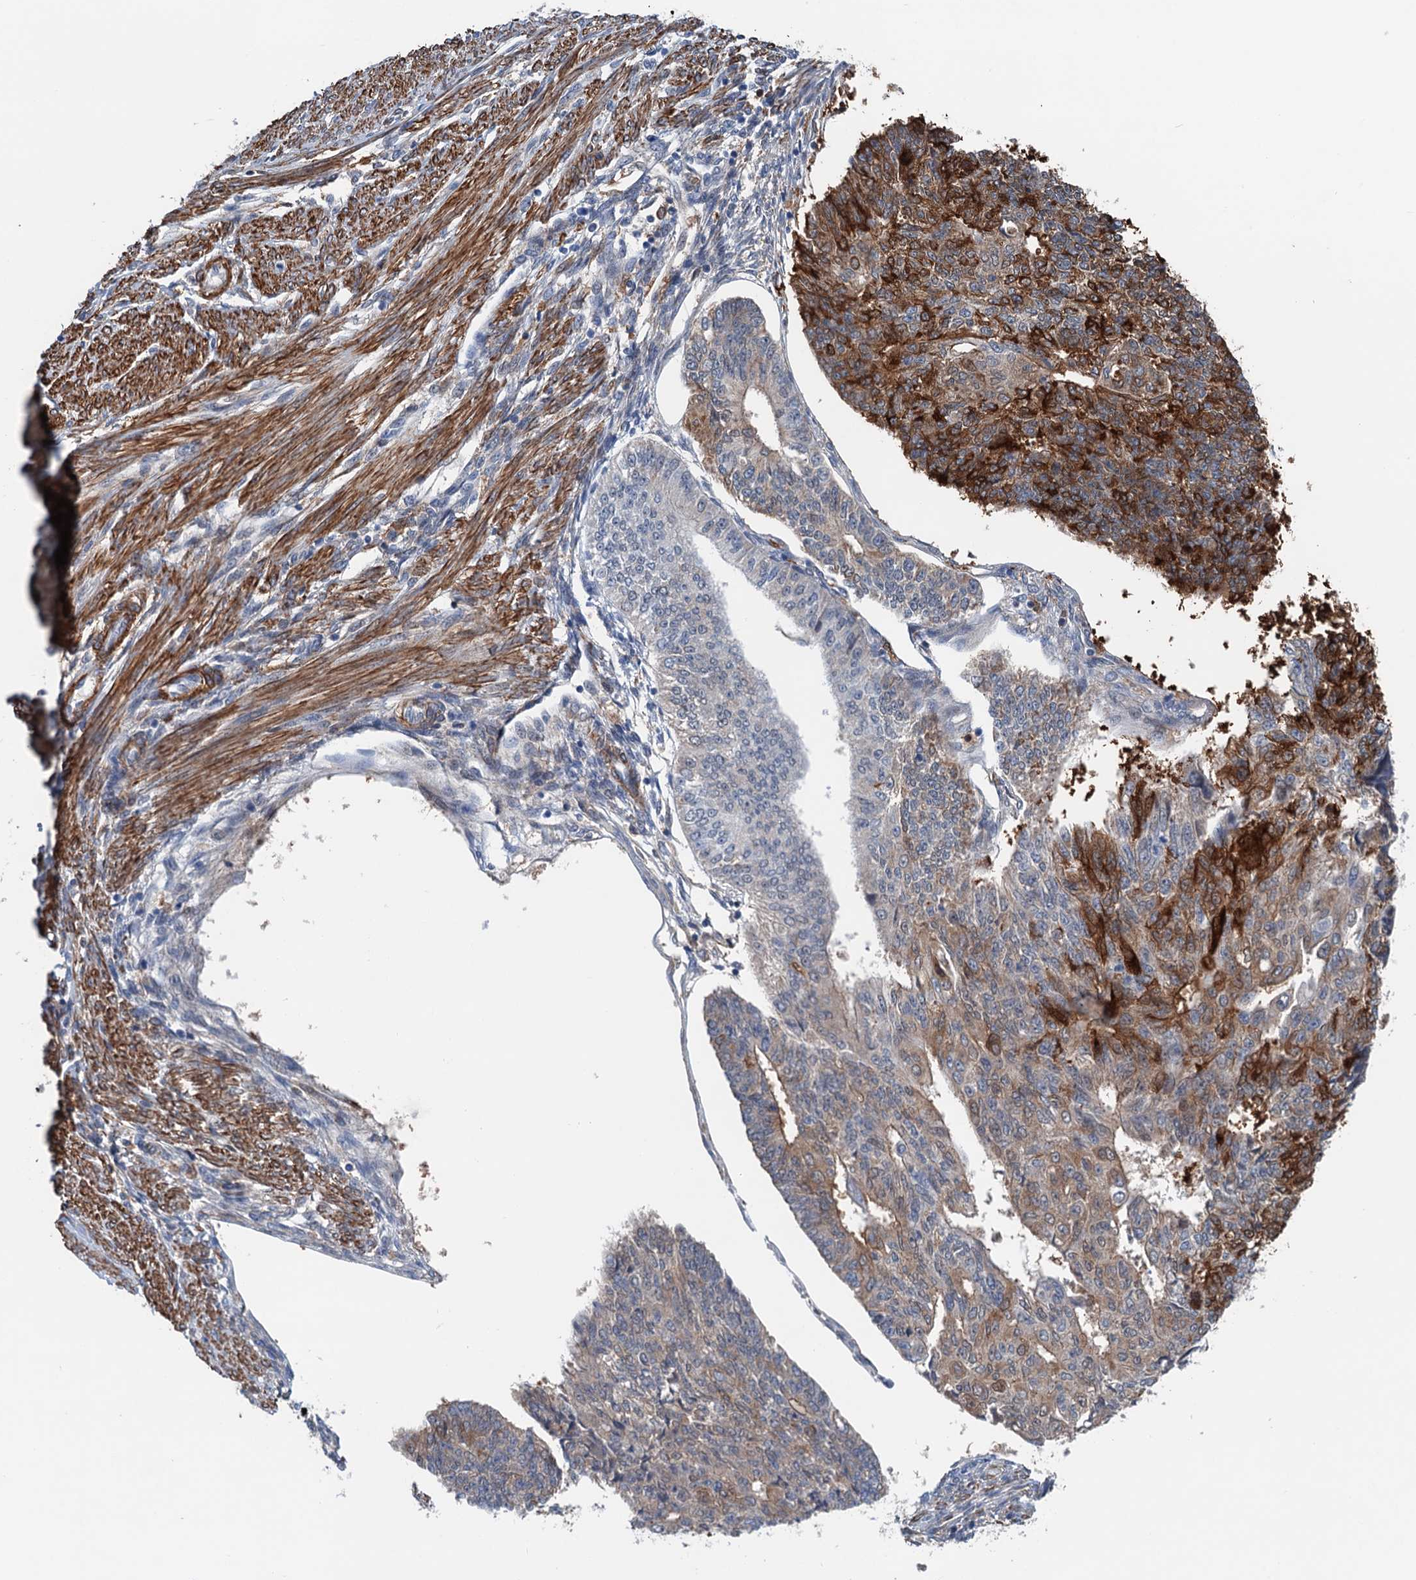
{"staining": {"intensity": "strong", "quantity": "<25%", "location": "cytoplasmic/membranous"}, "tissue": "endometrial cancer", "cell_type": "Tumor cells", "image_type": "cancer", "snomed": [{"axis": "morphology", "description": "Adenocarcinoma, NOS"}, {"axis": "topography", "description": "Endometrium"}], "caption": "Immunohistochemistry (IHC) histopathology image of human endometrial cancer (adenocarcinoma) stained for a protein (brown), which shows medium levels of strong cytoplasmic/membranous positivity in about <25% of tumor cells.", "gene": "CSTPP1", "patient": {"sex": "female", "age": 32}}